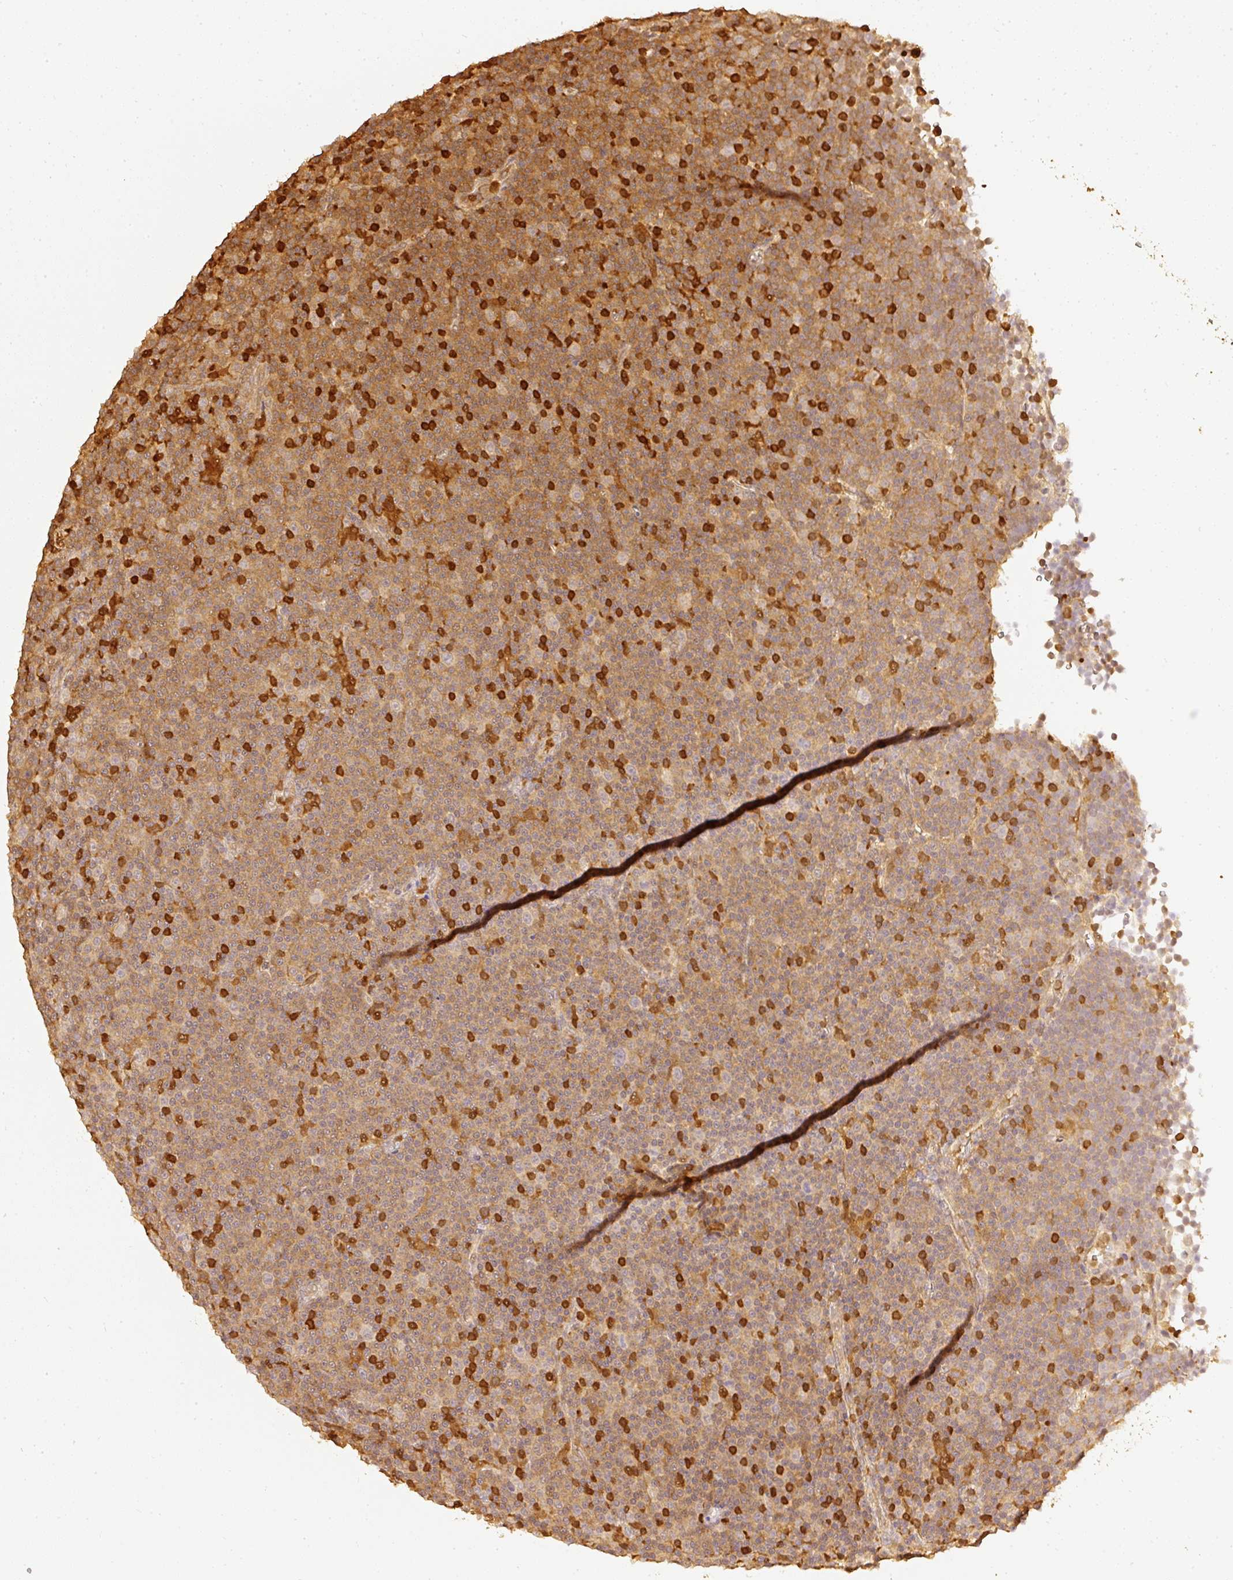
{"staining": {"intensity": "weak", "quantity": "25%-75%", "location": "cytoplasmic/membranous"}, "tissue": "lymphoma", "cell_type": "Tumor cells", "image_type": "cancer", "snomed": [{"axis": "morphology", "description": "Malignant lymphoma, non-Hodgkin's type, Low grade"}, {"axis": "topography", "description": "Lymph node"}], "caption": "High-power microscopy captured an immunohistochemistry photomicrograph of lymphoma, revealing weak cytoplasmic/membranous positivity in approximately 25%-75% of tumor cells. (DAB = brown stain, brightfield microscopy at high magnification).", "gene": "PFN1", "patient": {"sex": "female", "age": 67}}